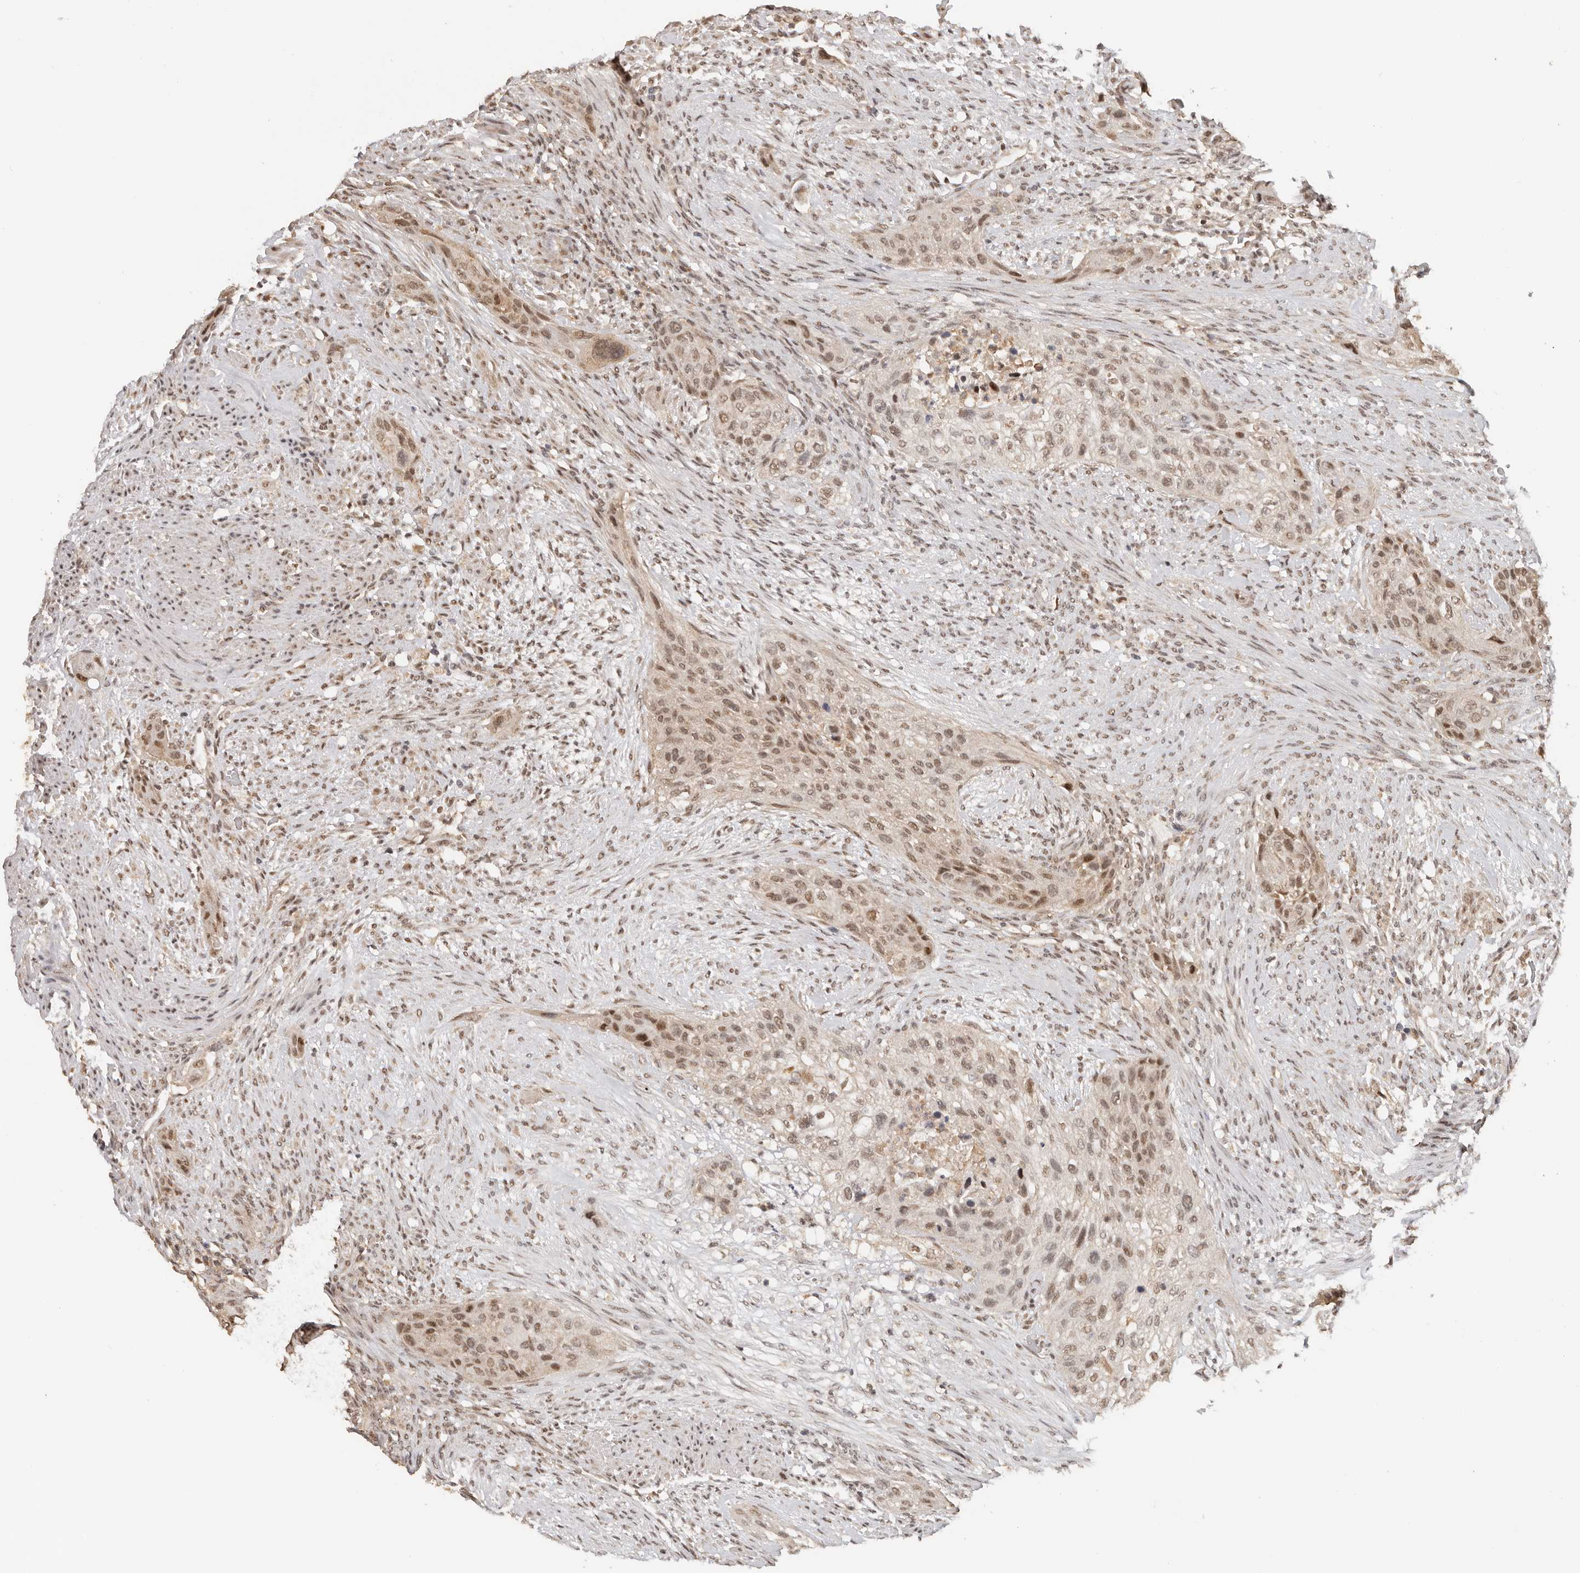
{"staining": {"intensity": "moderate", "quantity": ">75%", "location": "nuclear"}, "tissue": "urothelial cancer", "cell_type": "Tumor cells", "image_type": "cancer", "snomed": [{"axis": "morphology", "description": "Urothelial carcinoma, High grade"}, {"axis": "topography", "description": "Urinary bladder"}], "caption": "Immunohistochemistry photomicrograph of neoplastic tissue: human high-grade urothelial carcinoma stained using immunohistochemistry (IHC) demonstrates medium levels of moderate protein expression localized specifically in the nuclear of tumor cells, appearing as a nuclear brown color.", "gene": "SEC14L1", "patient": {"sex": "male", "age": 35}}